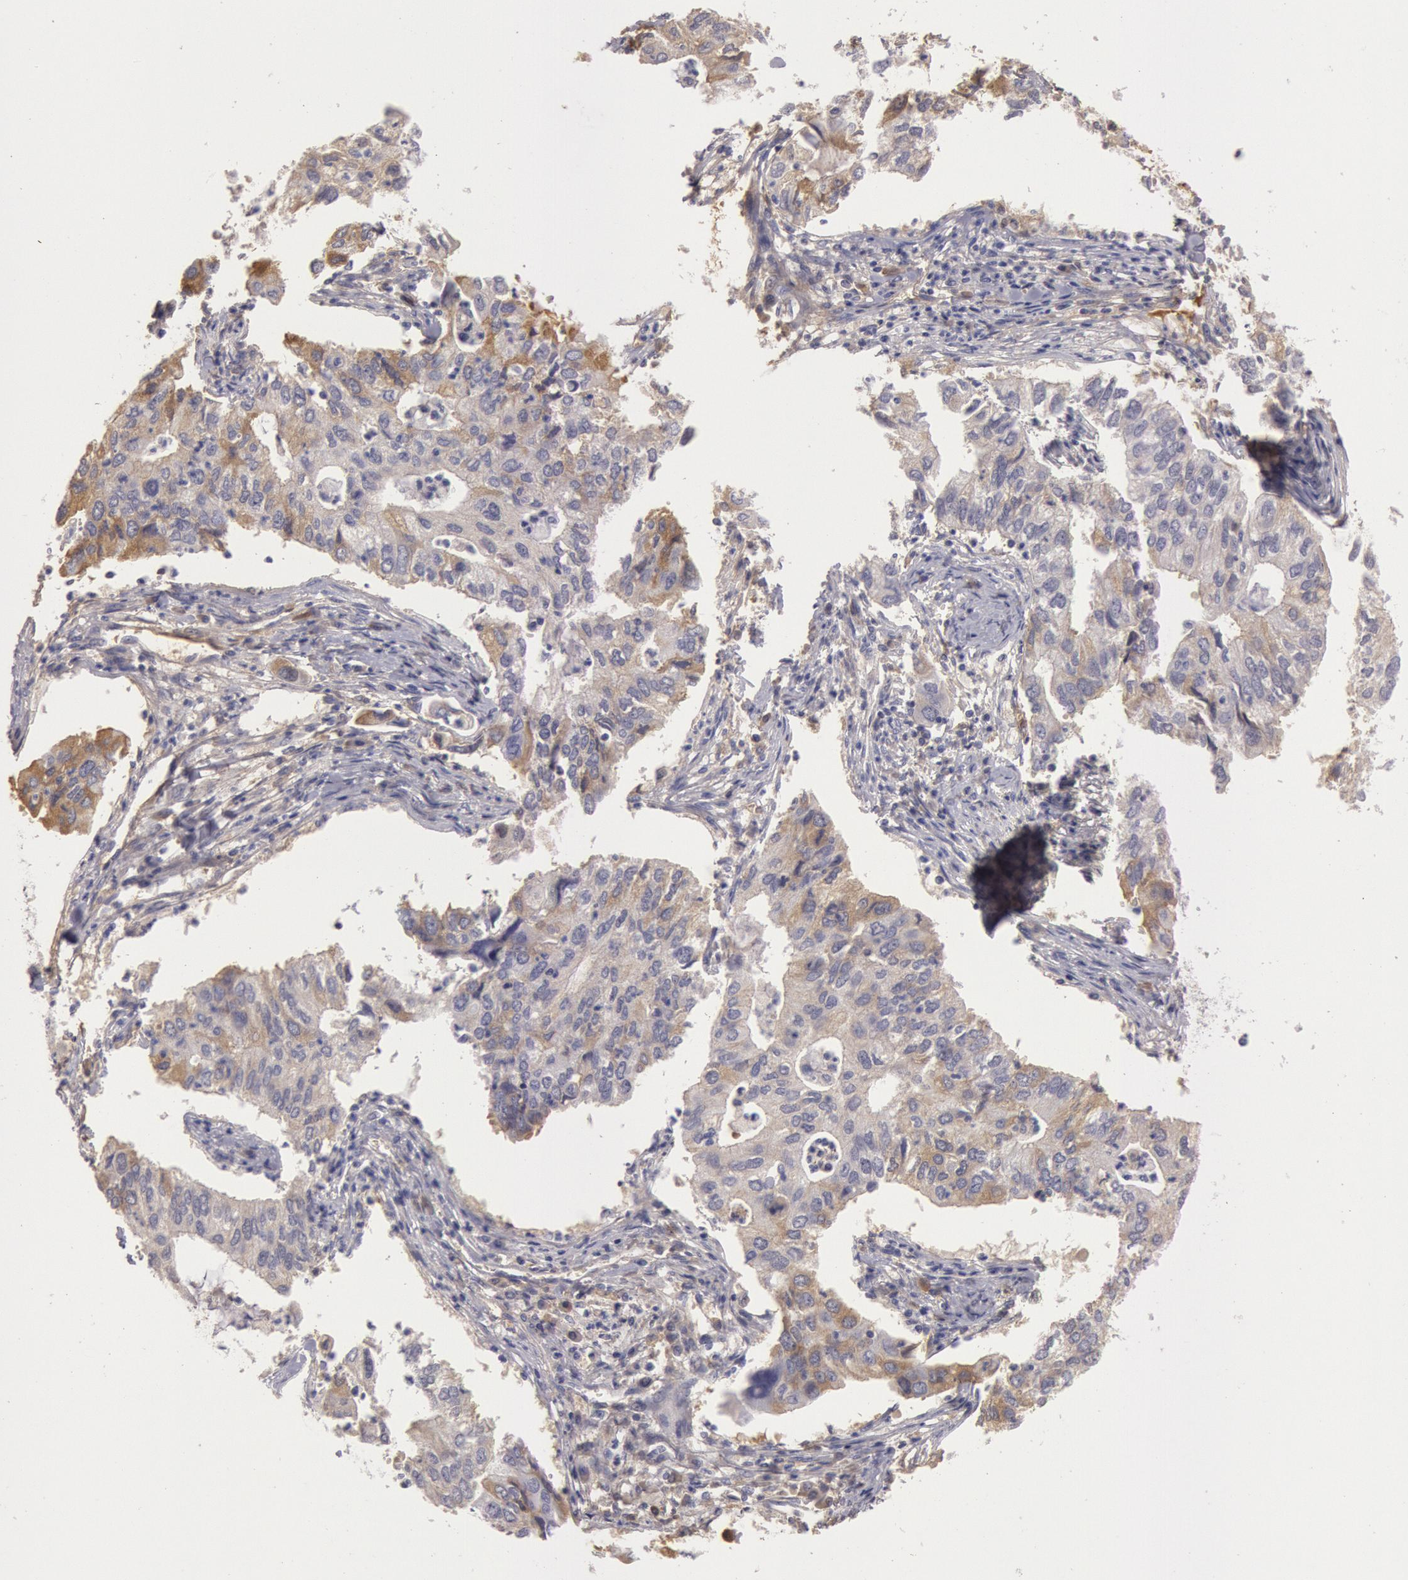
{"staining": {"intensity": "negative", "quantity": "none", "location": "none"}, "tissue": "lung cancer", "cell_type": "Tumor cells", "image_type": "cancer", "snomed": [{"axis": "morphology", "description": "Adenocarcinoma, NOS"}, {"axis": "topography", "description": "Lung"}], "caption": "Lung cancer (adenocarcinoma) was stained to show a protein in brown. There is no significant staining in tumor cells.", "gene": "C1R", "patient": {"sex": "male", "age": 48}}